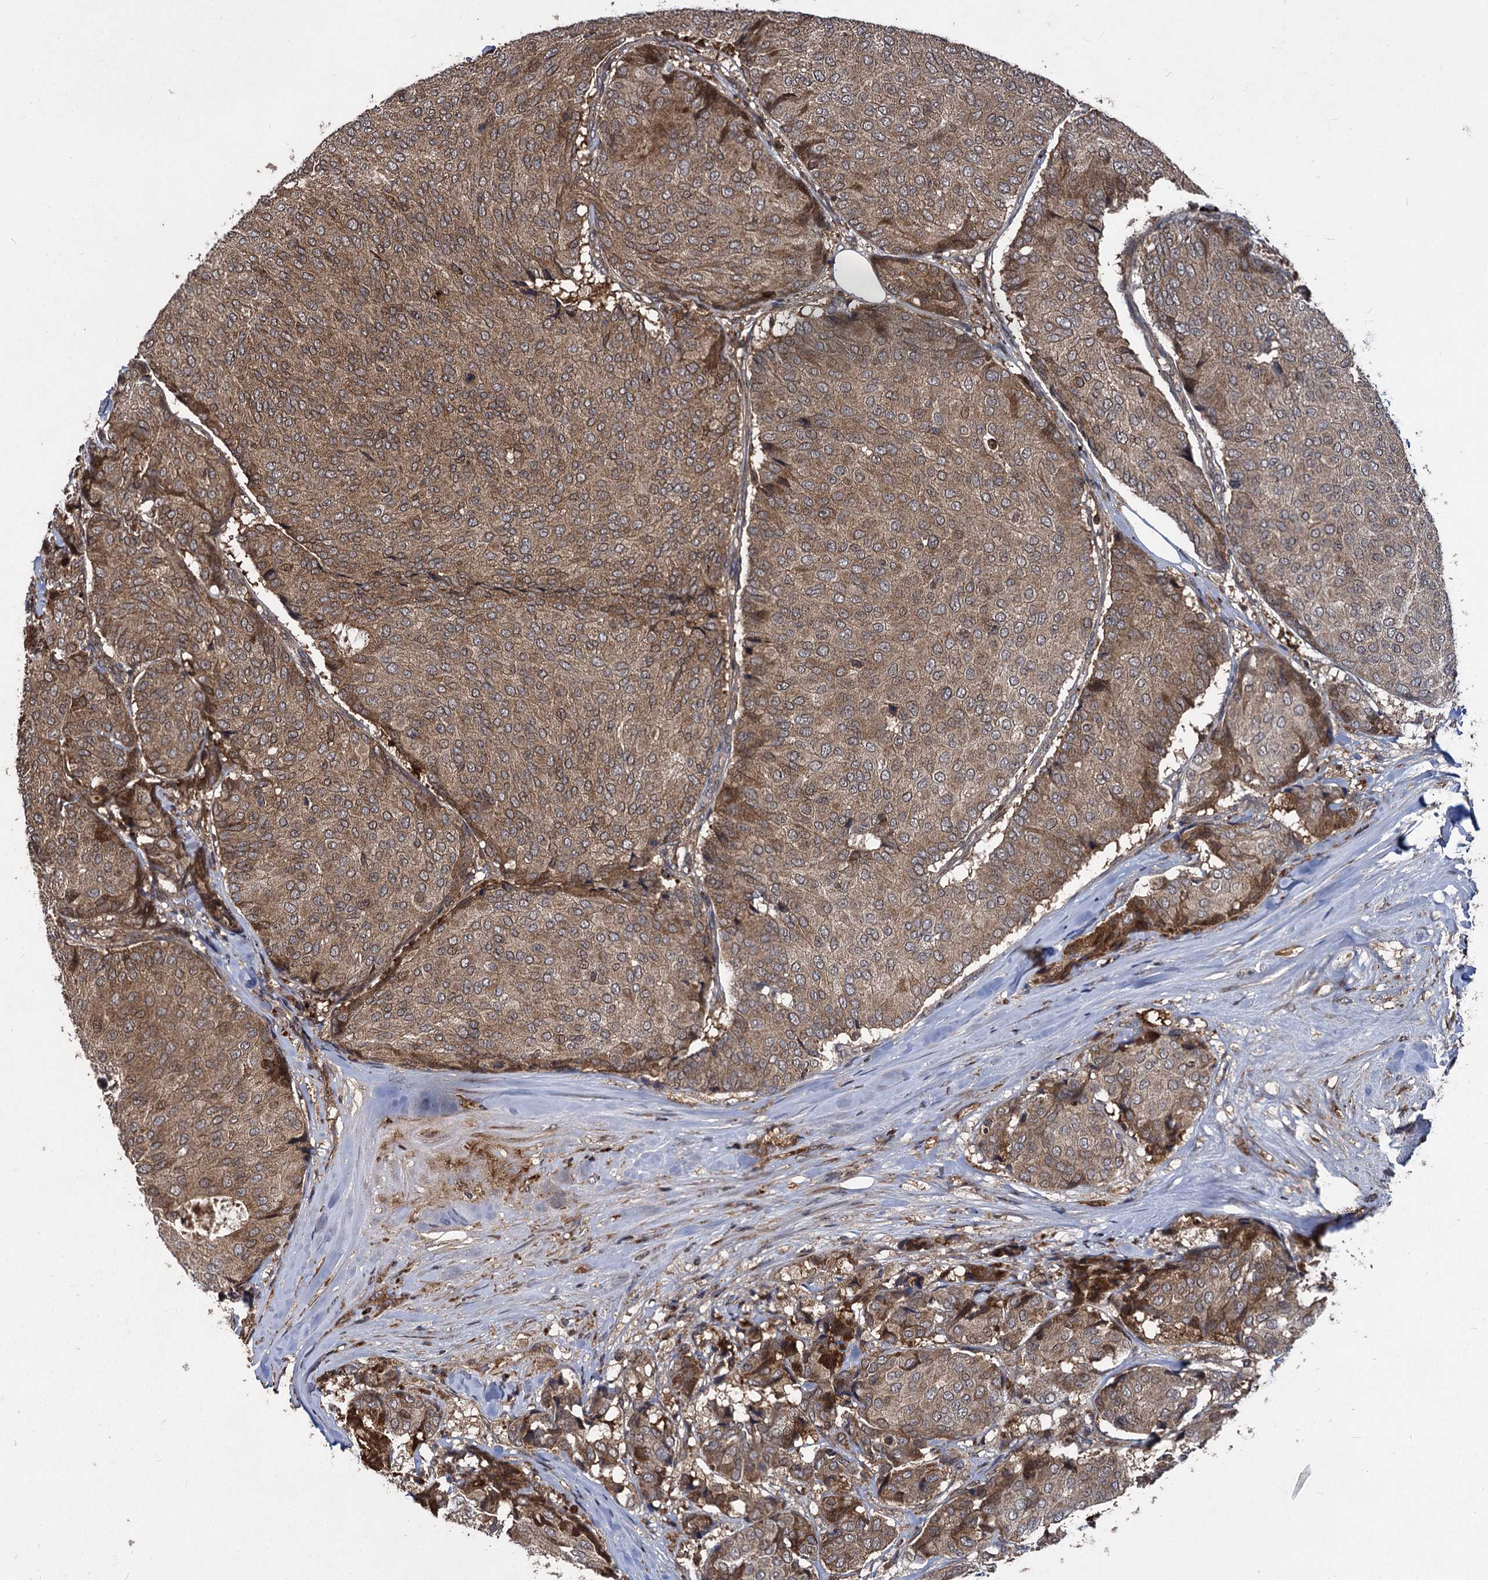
{"staining": {"intensity": "moderate", "quantity": ">75%", "location": "cytoplasmic/membranous"}, "tissue": "breast cancer", "cell_type": "Tumor cells", "image_type": "cancer", "snomed": [{"axis": "morphology", "description": "Duct carcinoma"}, {"axis": "topography", "description": "Breast"}], "caption": "A high-resolution image shows immunohistochemistry (IHC) staining of breast invasive ductal carcinoma, which demonstrates moderate cytoplasmic/membranous positivity in about >75% of tumor cells.", "gene": "BCL2L2", "patient": {"sex": "female", "age": 75}}